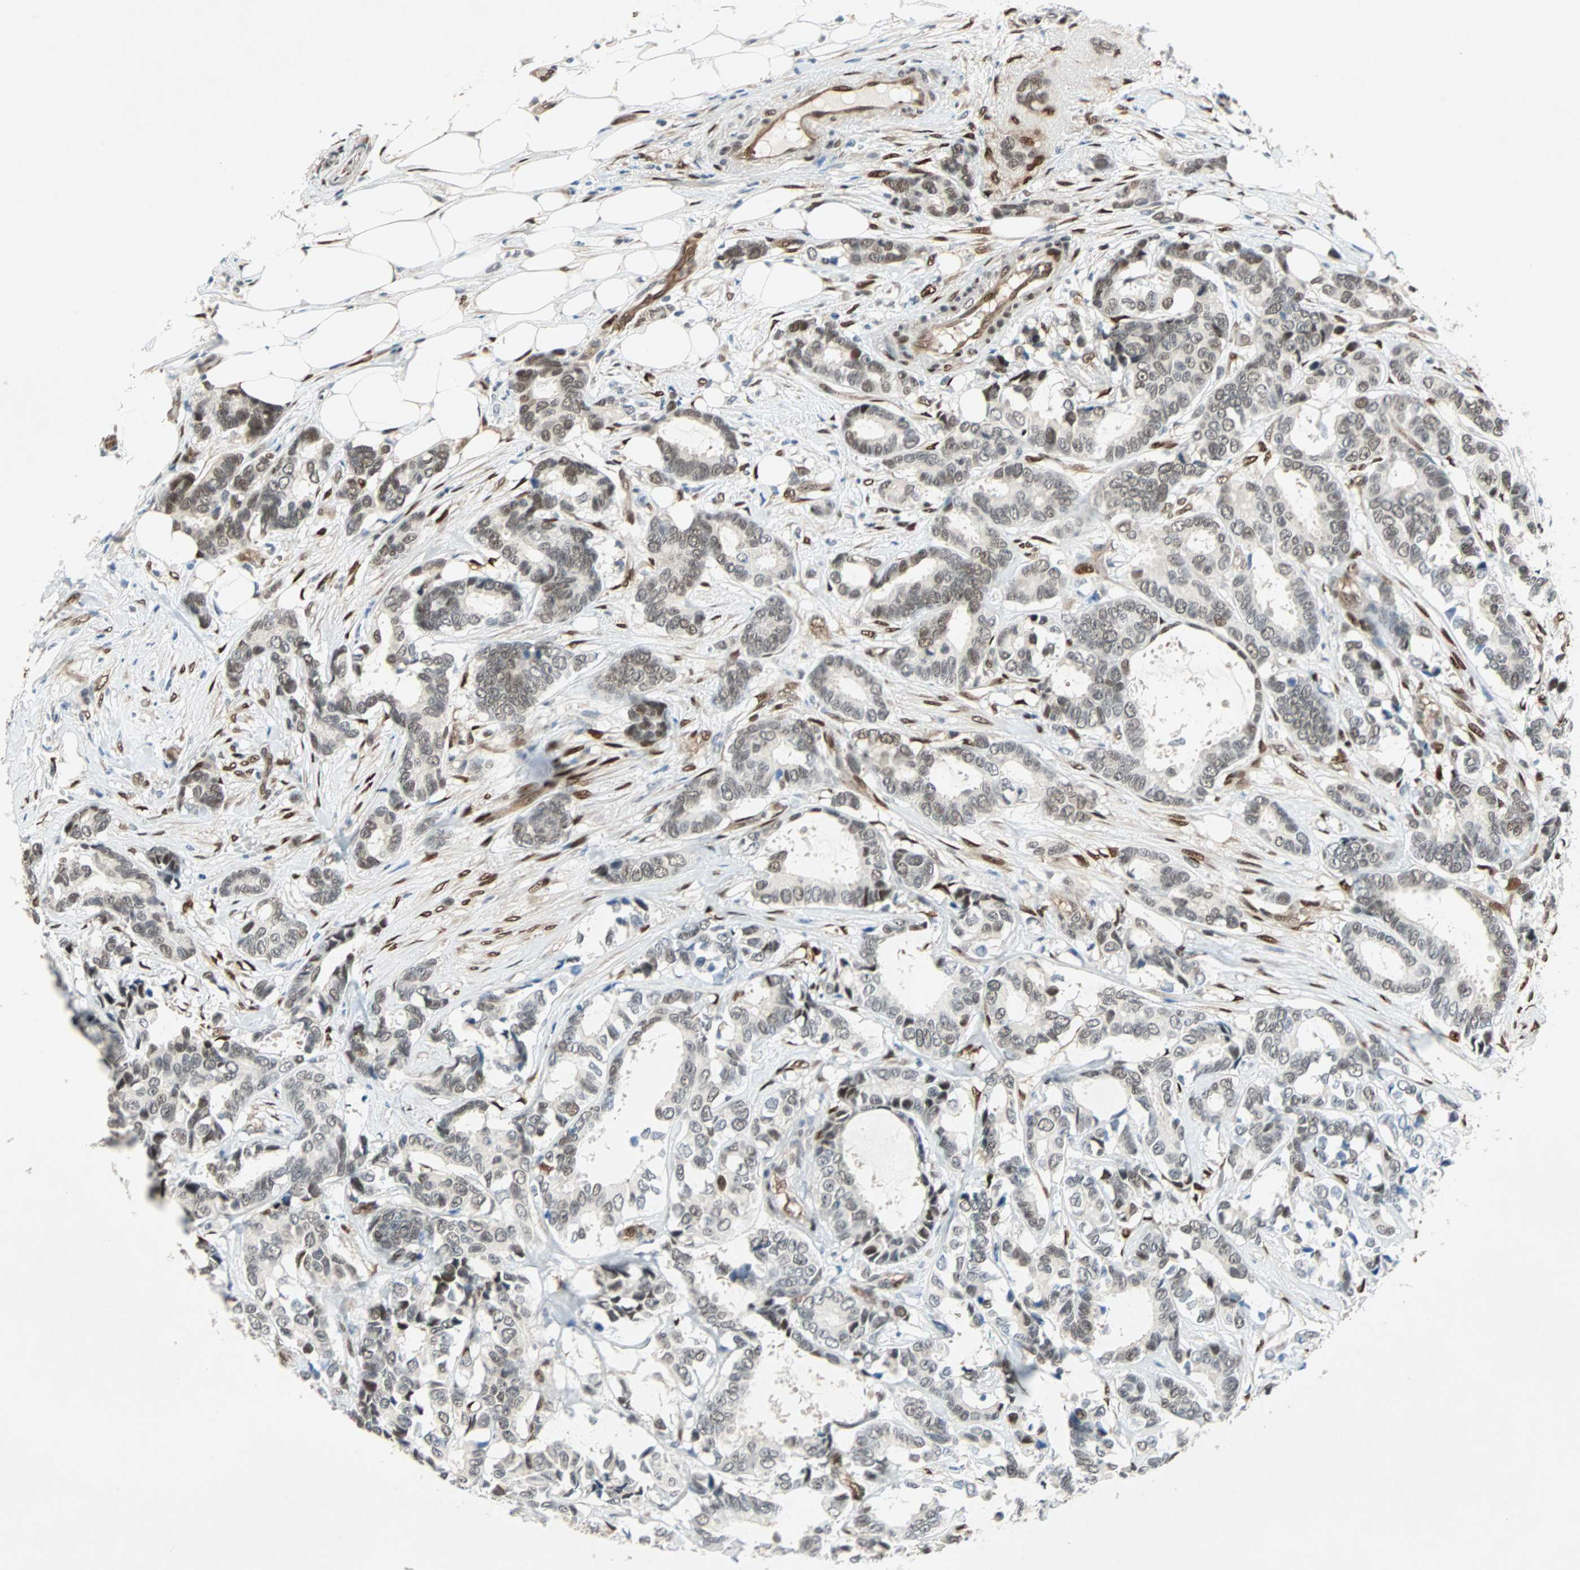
{"staining": {"intensity": "weak", "quantity": ">75%", "location": "nuclear"}, "tissue": "breast cancer", "cell_type": "Tumor cells", "image_type": "cancer", "snomed": [{"axis": "morphology", "description": "Duct carcinoma"}, {"axis": "topography", "description": "Breast"}], "caption": "Protein staining of breast cancer (invasive ductal carcinoma) tissue shows weak nuclear staining in approximately >75% of tumor cells.", "gene": "WWTR1", "patient": {"sex": "female", "age": 87}}